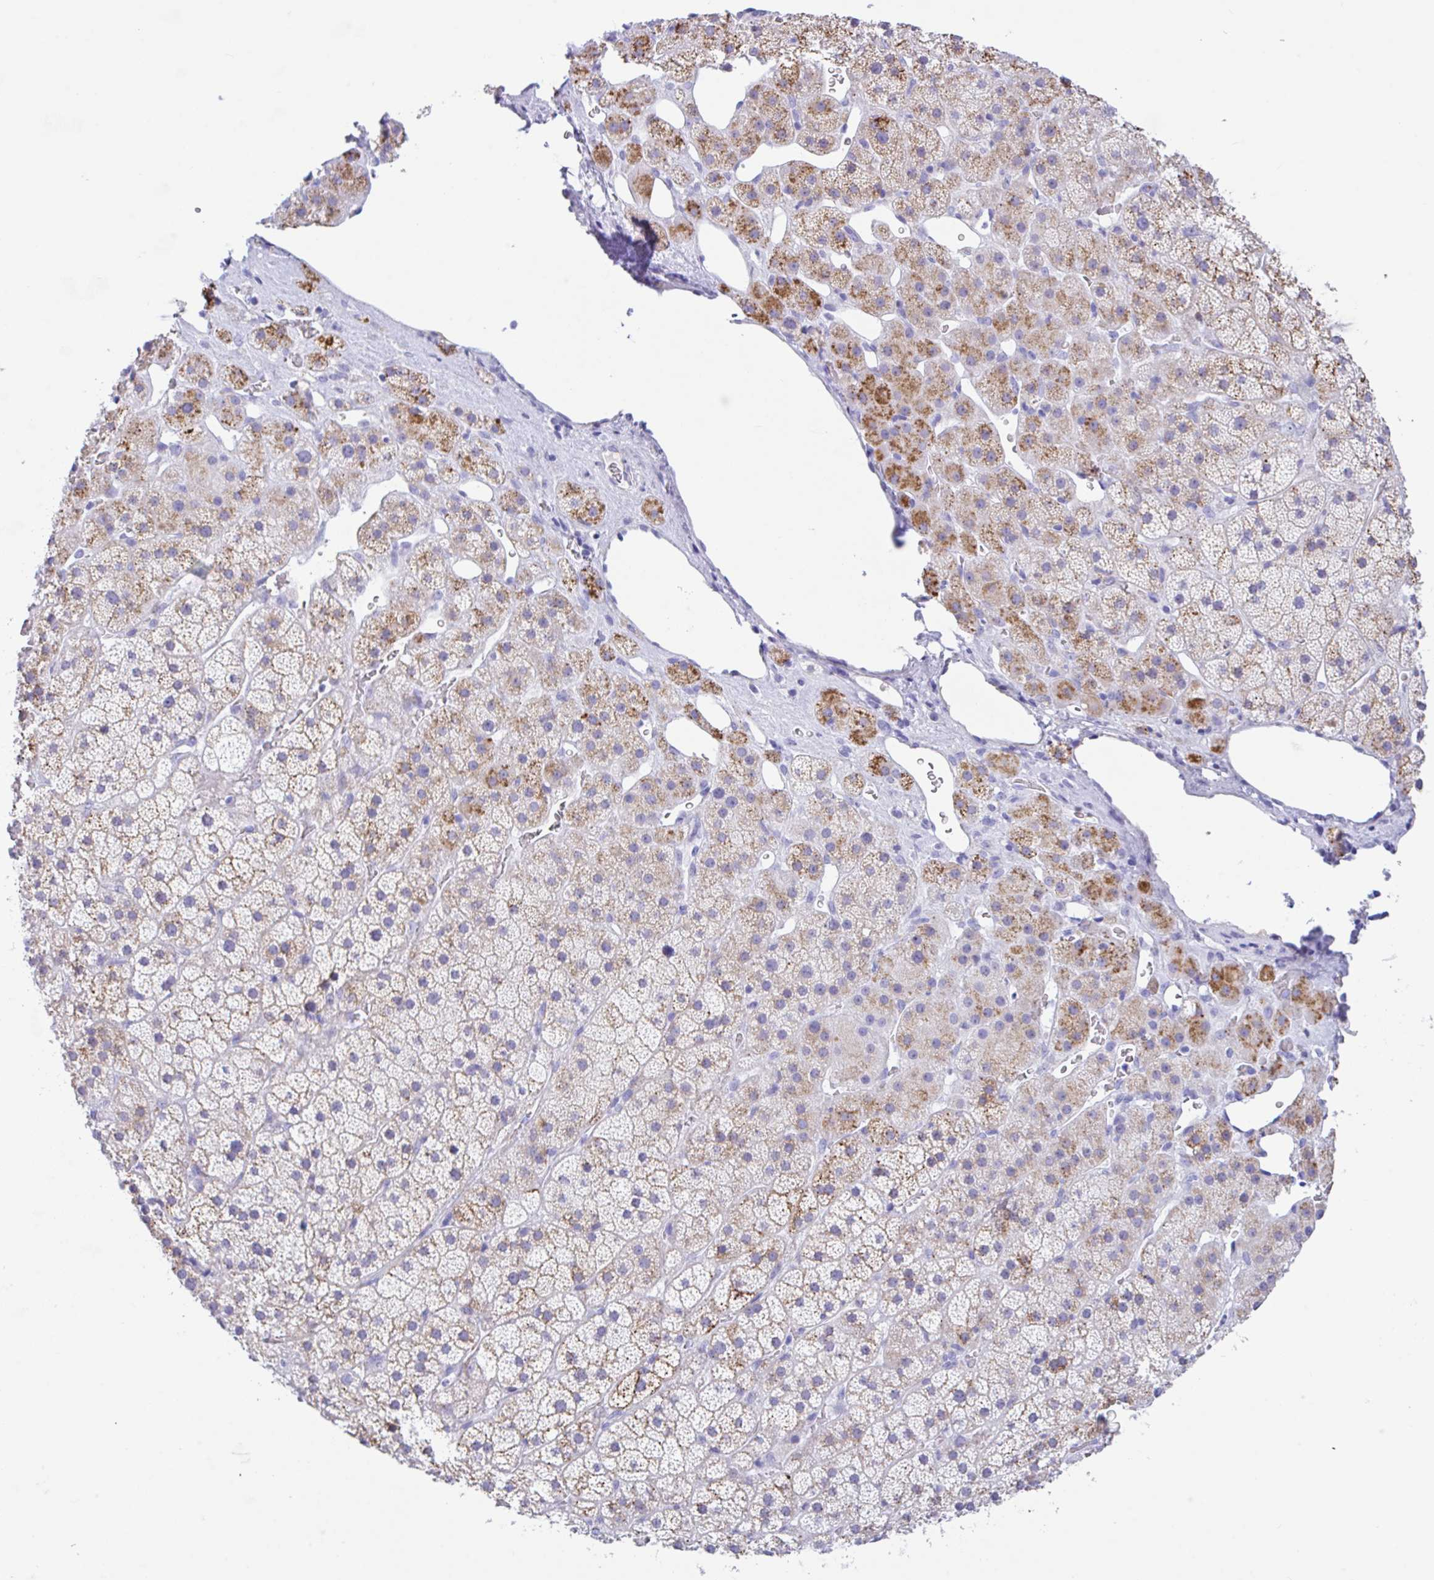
{"staining": {"intensity": "moderate", "quantity": "25%-75%", "location": "cytoplasmic/membranous"}, "tissue": "adrenal gland", "cell_type": "Glandular cells", "image_type": "normal", "snomed": [{"axis": "morphology", "description": "Normal tissue, NOS"}, {"axis": "topography", "description": "Adrenal gland"}], "caption": "A medium amount of moderate cytoplasmic/membranous staining is seen in approximately 25%-75% of glandular cells in unremarkable adrenal gland. (DAB IHC with brightfield microscopy, high magnification).", "gene": "NDUFAF8", "patient": {"sex": "male", "age": 57}}